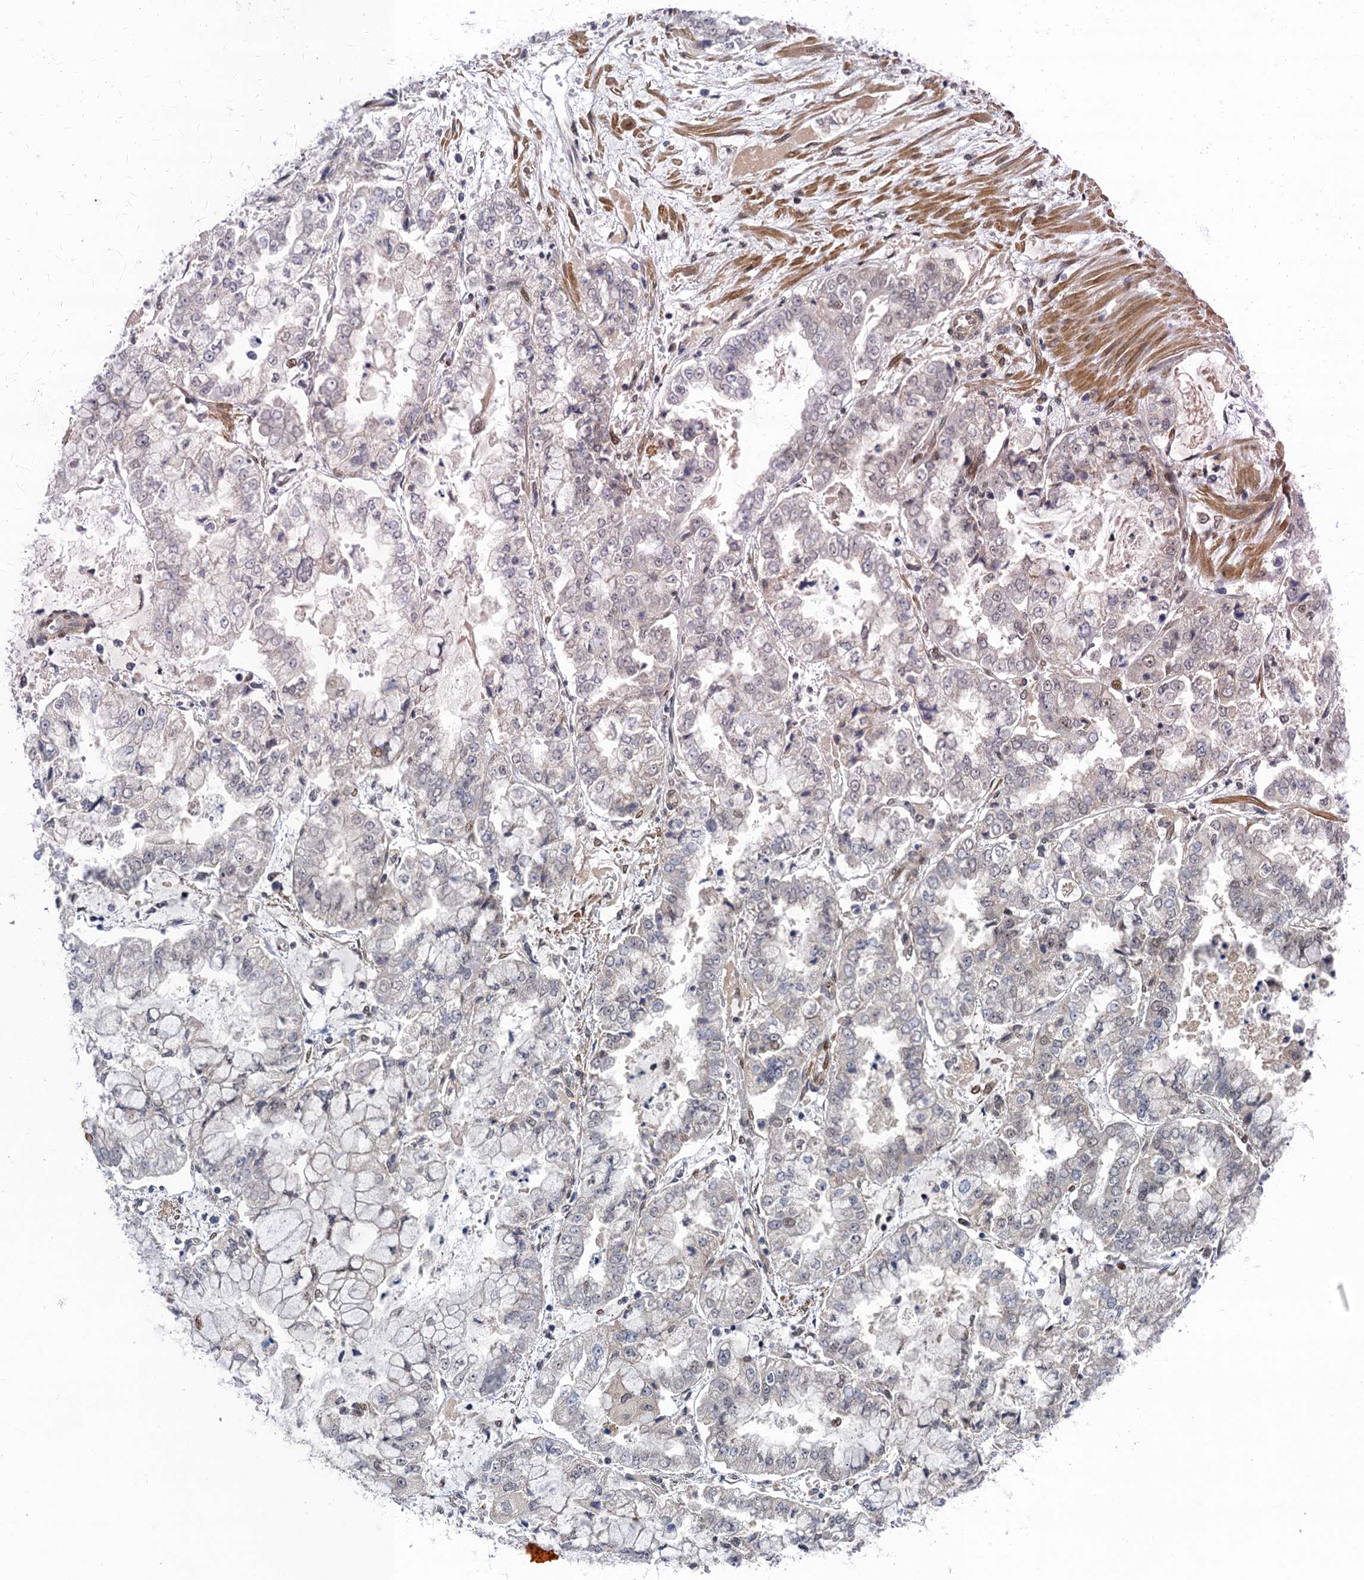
{"staining": {"intensity": "negative", "quantity": "none", "location": "none"}, "tissue": "stomach cancer", "cell_type": "Tumor cells", "image_type": "cancer", "snomed": [{"axis": "morphology", "description": "Adenocarcinoma, NOS"}, {"axis": "topography", "description": "Stomach"}], "caption": "Image shows no protein expression in tumor cells of stomach cancer tissue.", "gene": "NEK8", "patient": {"sex": "male", "age": 76}}